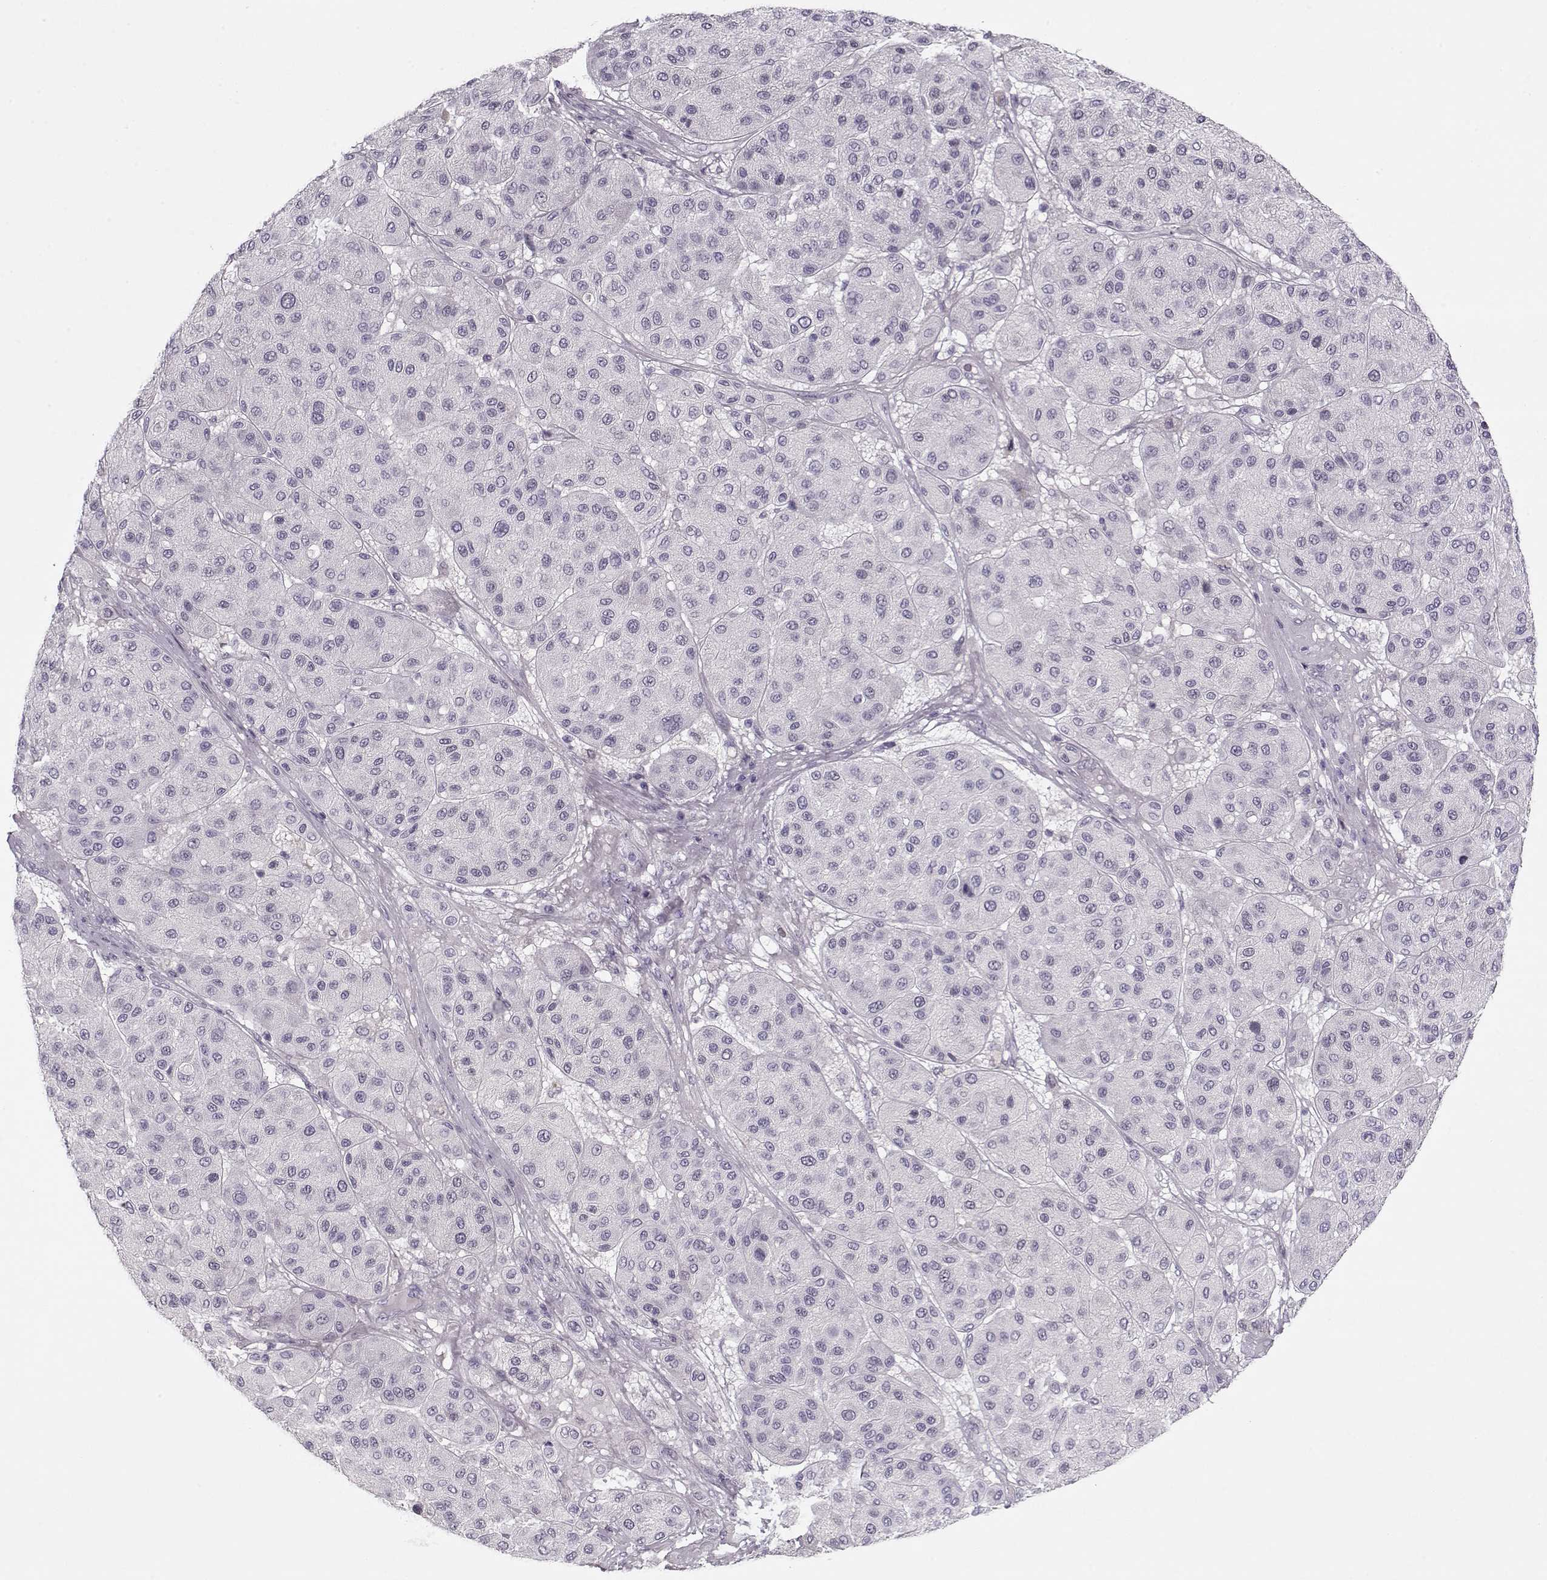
{"staining": {"intensity": "negative", "quantity": "none", "location": "none"}, "tissue": "melanoma", "cell_type": "Tumor cells", "image_type": "cancer", "snomed": [{"axis": "morphology", "description": "Malignant melanoma, Metastatic site"}, {"axis": "topography", "description": "Smooth muscle"}], "caption": "This is a image of immunohistochemistry (IHC) staining of melanoma, which shows no positivity in tumor cells.", "gene": "PNMT", "patient": {"sex": "male", "age": 41}}